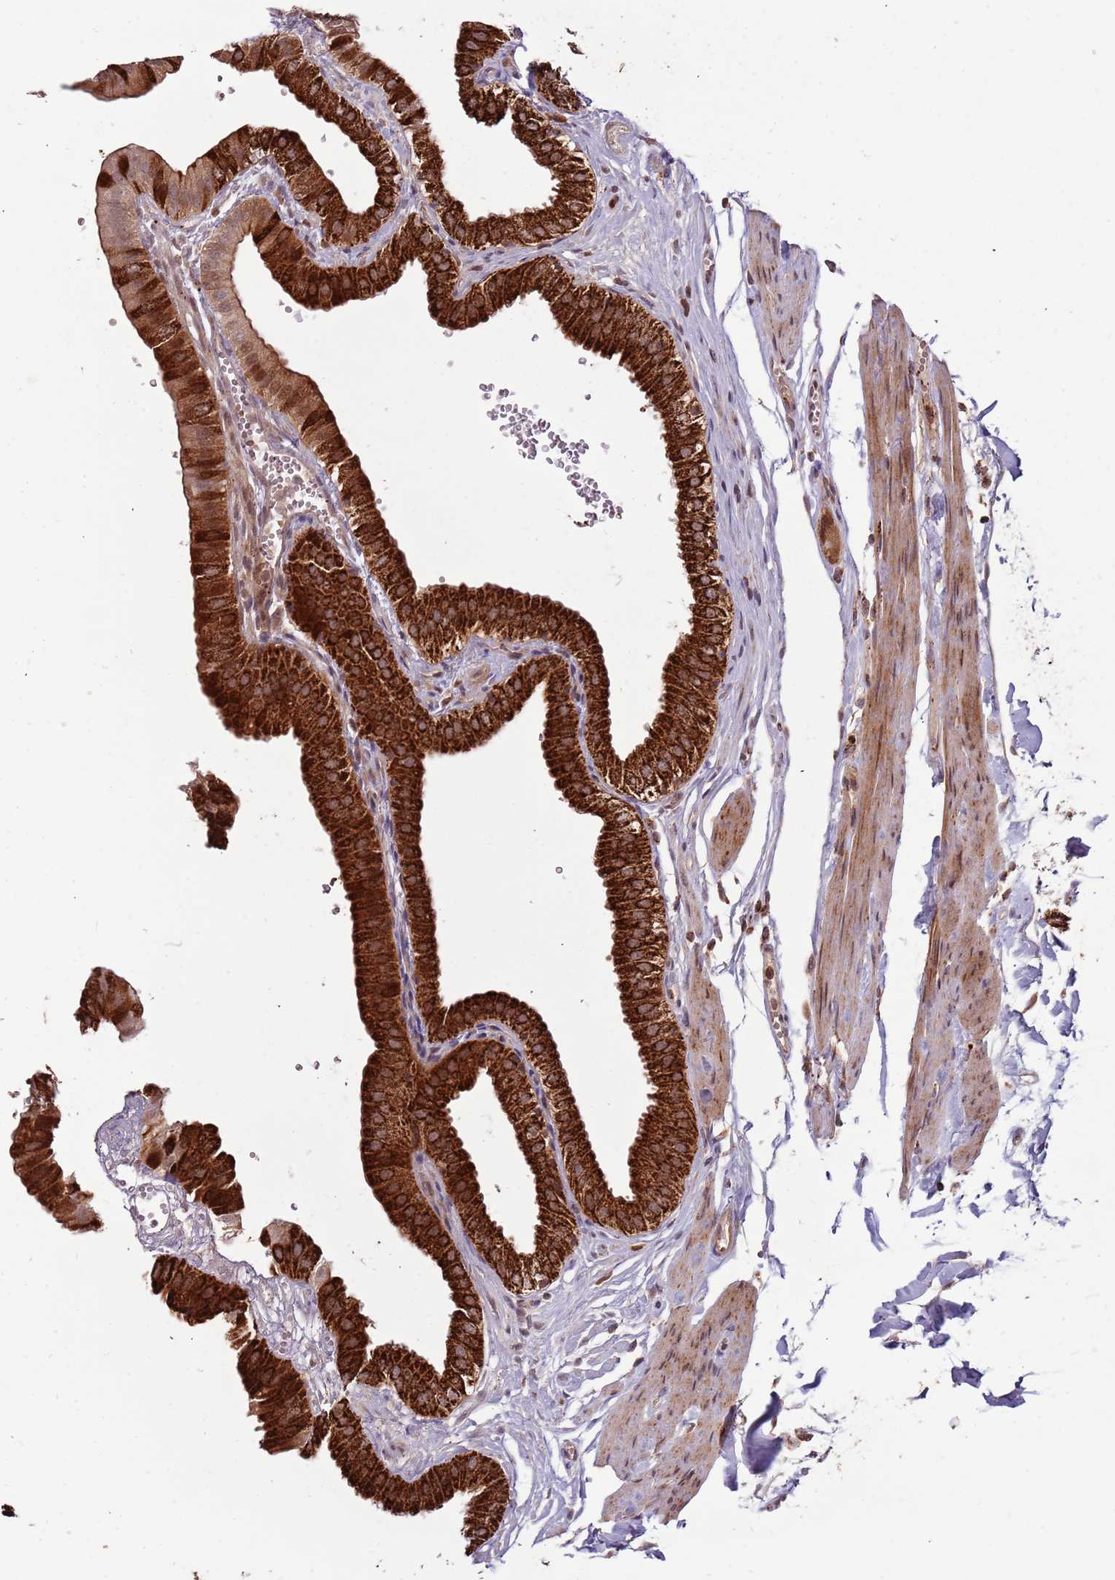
{"staining": {"intensity": "strong", "quantity": ">75%", "location": "cytoplasmic/membranous"}, "tissue": "gallbladder", "cell_type": "Glandular cells", "image_type": "normal", "snomed": [{"axis": "morphology", "description": "Normal tissue, NOS"}, {"axis": "topography", "description": "Gallbladder"}], "caption": "Immunohistochemistry image of unremarkable gallbladder stained for a protein (brown), which exhibits high levels of strong cytoplasmic/membranous staining in approximately >75% of glandular cells.", "gene": "ULK3", "patient": {"sex": "female", "age": 61}}